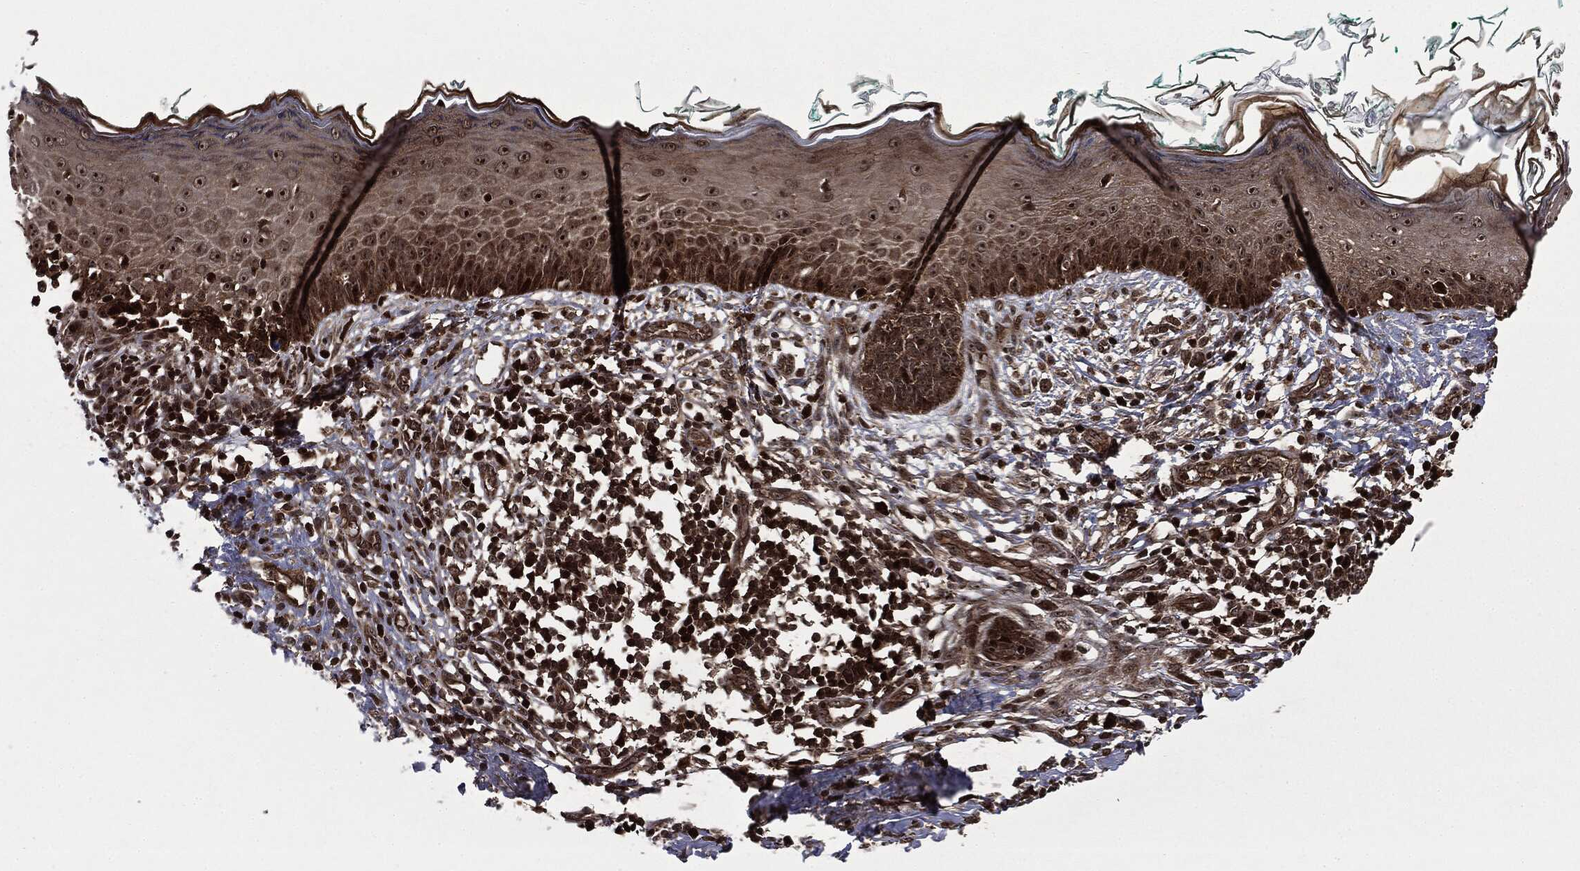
{"staining": {"intensity": "strong", "quantity": ">75%", "location": "nuclear"}, "tissue": "skin", "cell_type": "Fibroblasts", "image_type": "normal", "snomed": [{"axis": "morphology", "description": "Normal tissue, NOS"}, {"axis": "morphology", "description": "Basal cell carcinoma"}, {"axis": "topography", "description": "Skin"}], "caption": "High-power microscopy captured an immunohistochemistry histopathology image of normal skin, revealing strong nuclear expression in approximately >75% of fibroblasts.", "gene": "CARD6", "patient": {"sex": "male", "age": 33}}